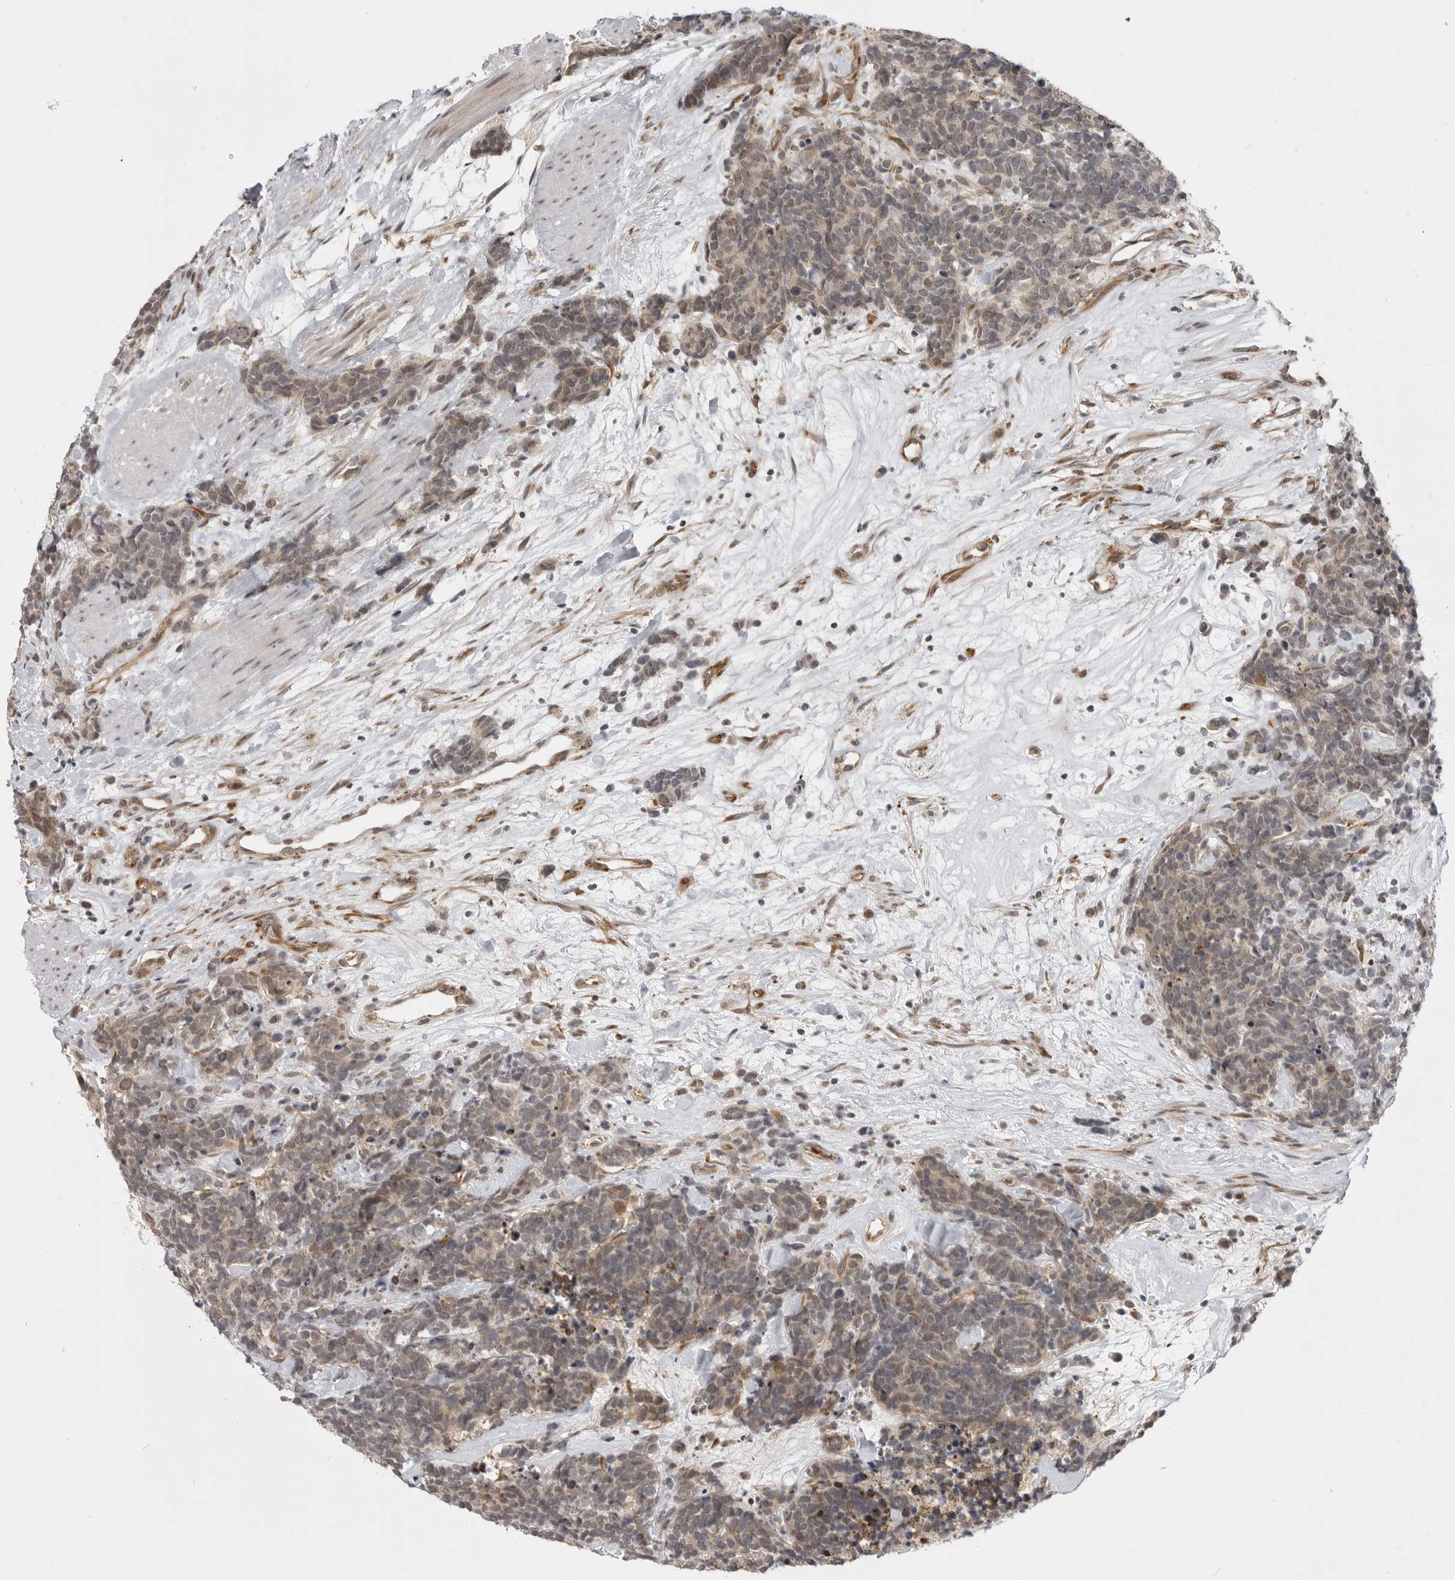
{"staining": {"intensity": "weak", "quantity": "25%-75%", "location": "cytoplasmic/membranous"}, "tissue": "carcinoid", "cell_type": "Tumor cells", "image_type": "cancer", "snomed": [{"axis": "morphology", "description": "Carcinoma, NOS"}, {"axis": "morphology", "description": "Carcinoid, malignant, NOS"}, {"axis": "topography", "description": "Urinary bladder"}], "caption": "Immunohistochemical staining of human carcinoid (malignant) shows low levels of weak cytoplasmic/membranous expression in approximately 25%-75% of tumor cells.", "gene": "CEP295NL", "patient": {"sex": "male", "age": 57}}